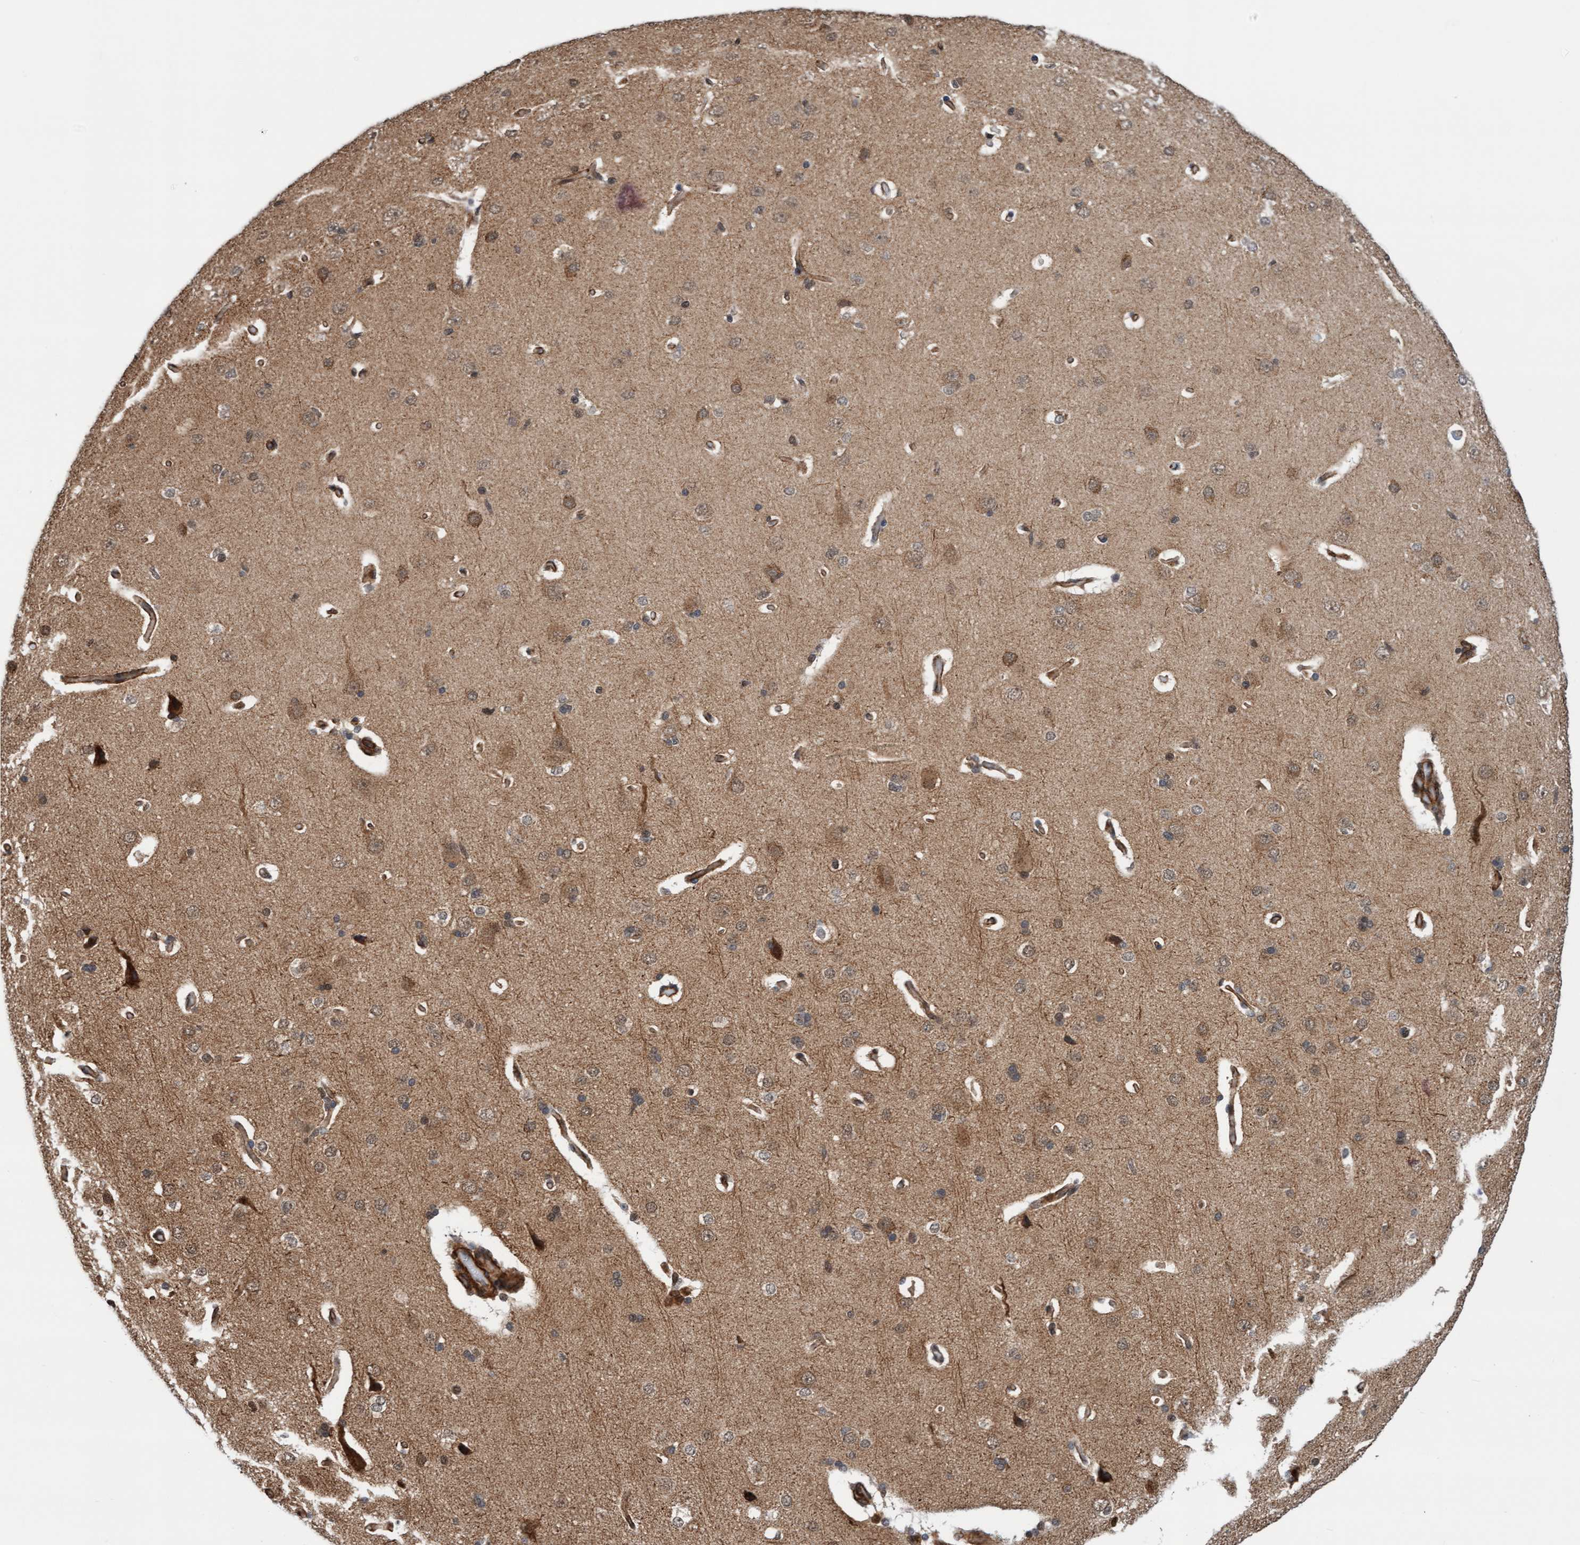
{"staining": {"intensity": "weak", "quantity": ">75%", "location": "cytoplasmic/membranous"}, "tissue": "cerebral cortex", "cell_type": "Endothelial cells", "image_type": "normal", "snomed": [{"axis": "morphology", "description": "Normal tissue, NOS"}, {"axis": "topography", "description": "Cerebral cortex"}], "caption": "The photomicrograph reveals a brown stain indicating the presence of a protein in the cytoplasmic/membranous of endothelial cells in cerebral cortex.", "gene": "STXBP4", "patient": {"sex": "male", "age": 62}}